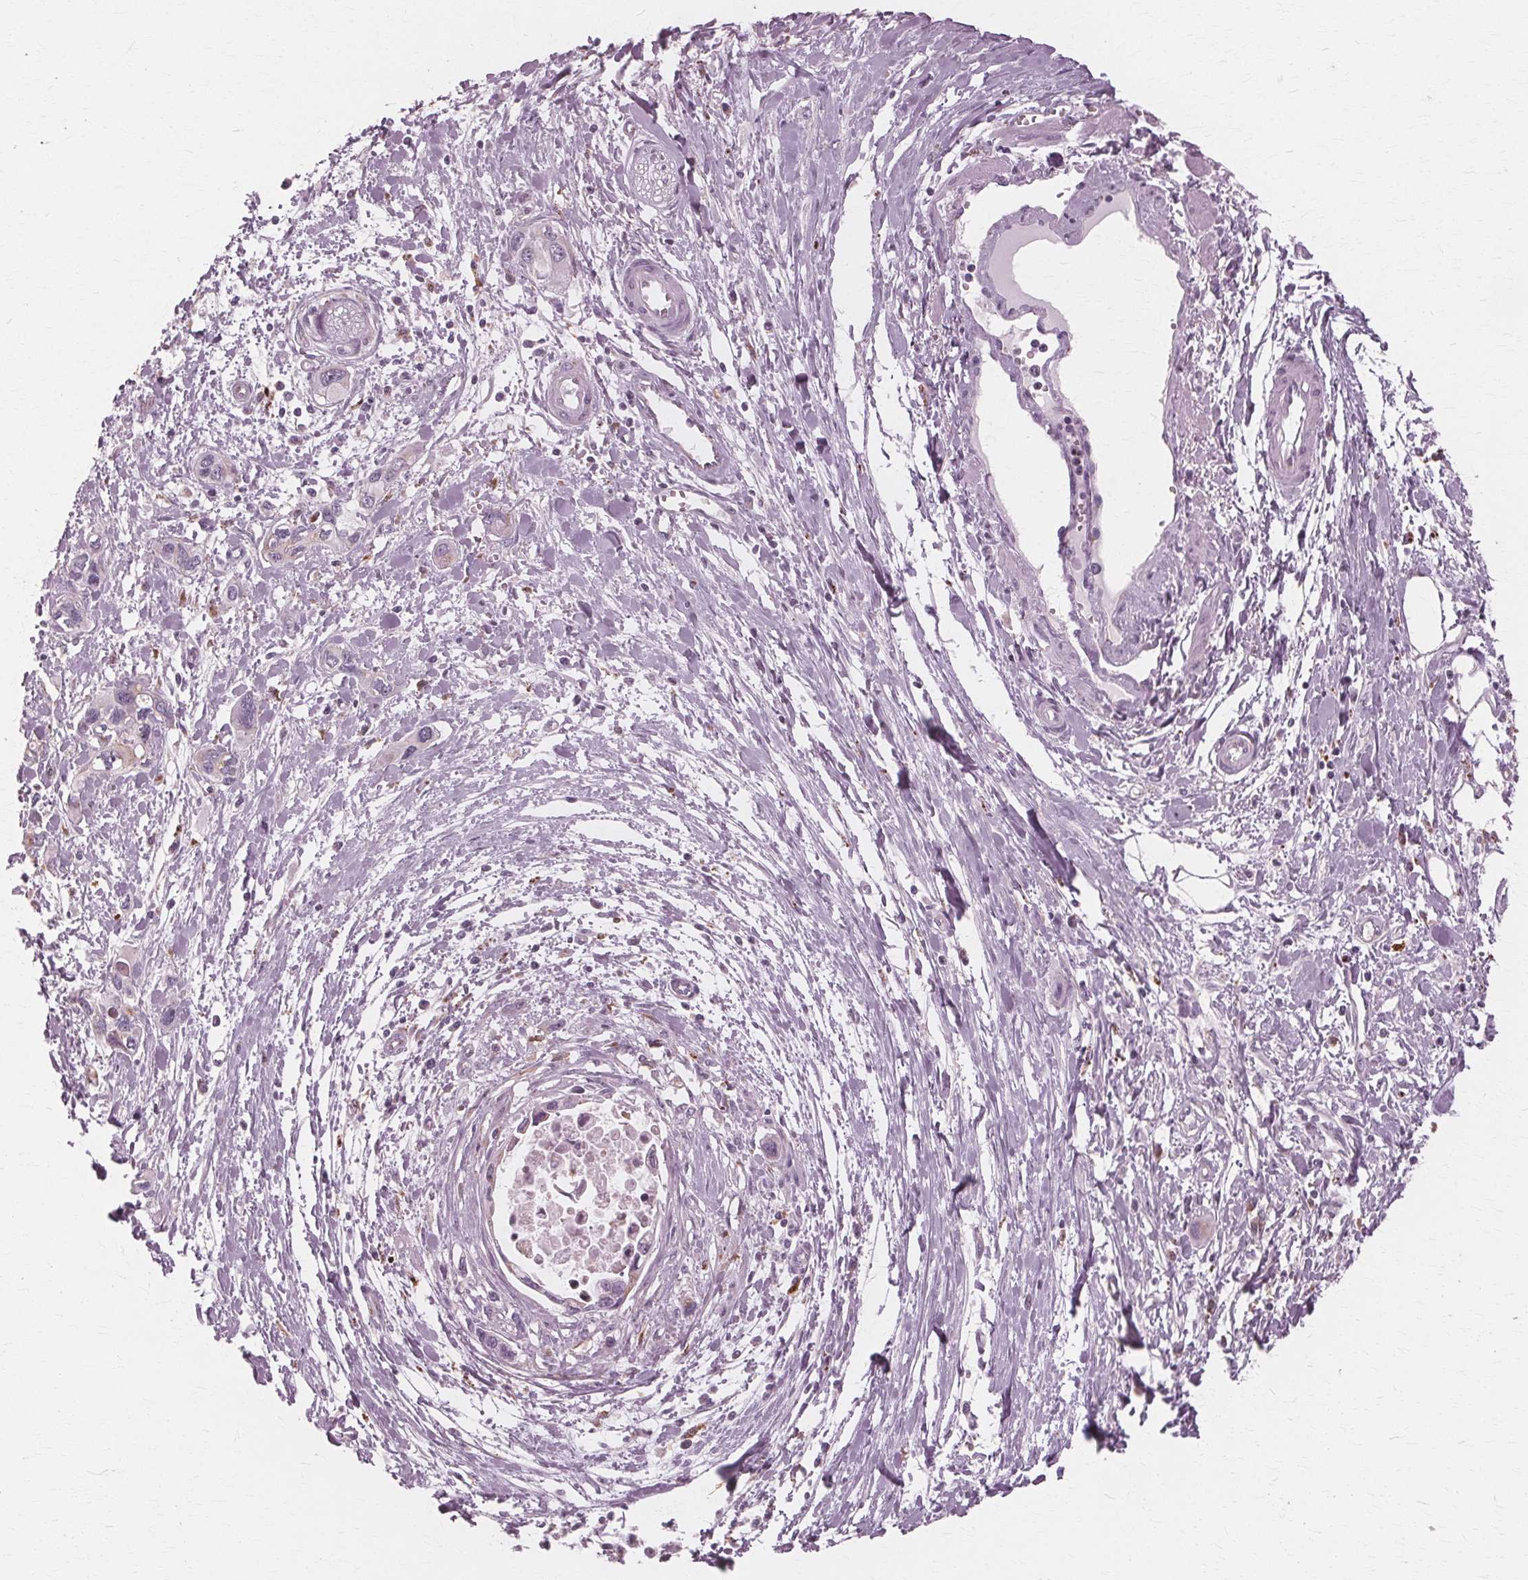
{"staining": {"intensity": "weak", "quantity": "<25%", "location": "cytoplasmic/membranous"}, "tissue": "pancreatic cancer", "cell_type": "Tumor cells", "image_type": "cancer", "snomed": [{"axis": "morphology", "description": "Adenocarcinoma, NOS"}, {"axis": "topography", "description": "Pancreas"}], "caption": "Pancreatic adenocarcinoma stained for a protein using immunohistochemistry displays no staining tumor cells.", "gene": "DNASE2", "patient": {"sex": "male", "age": 60}}